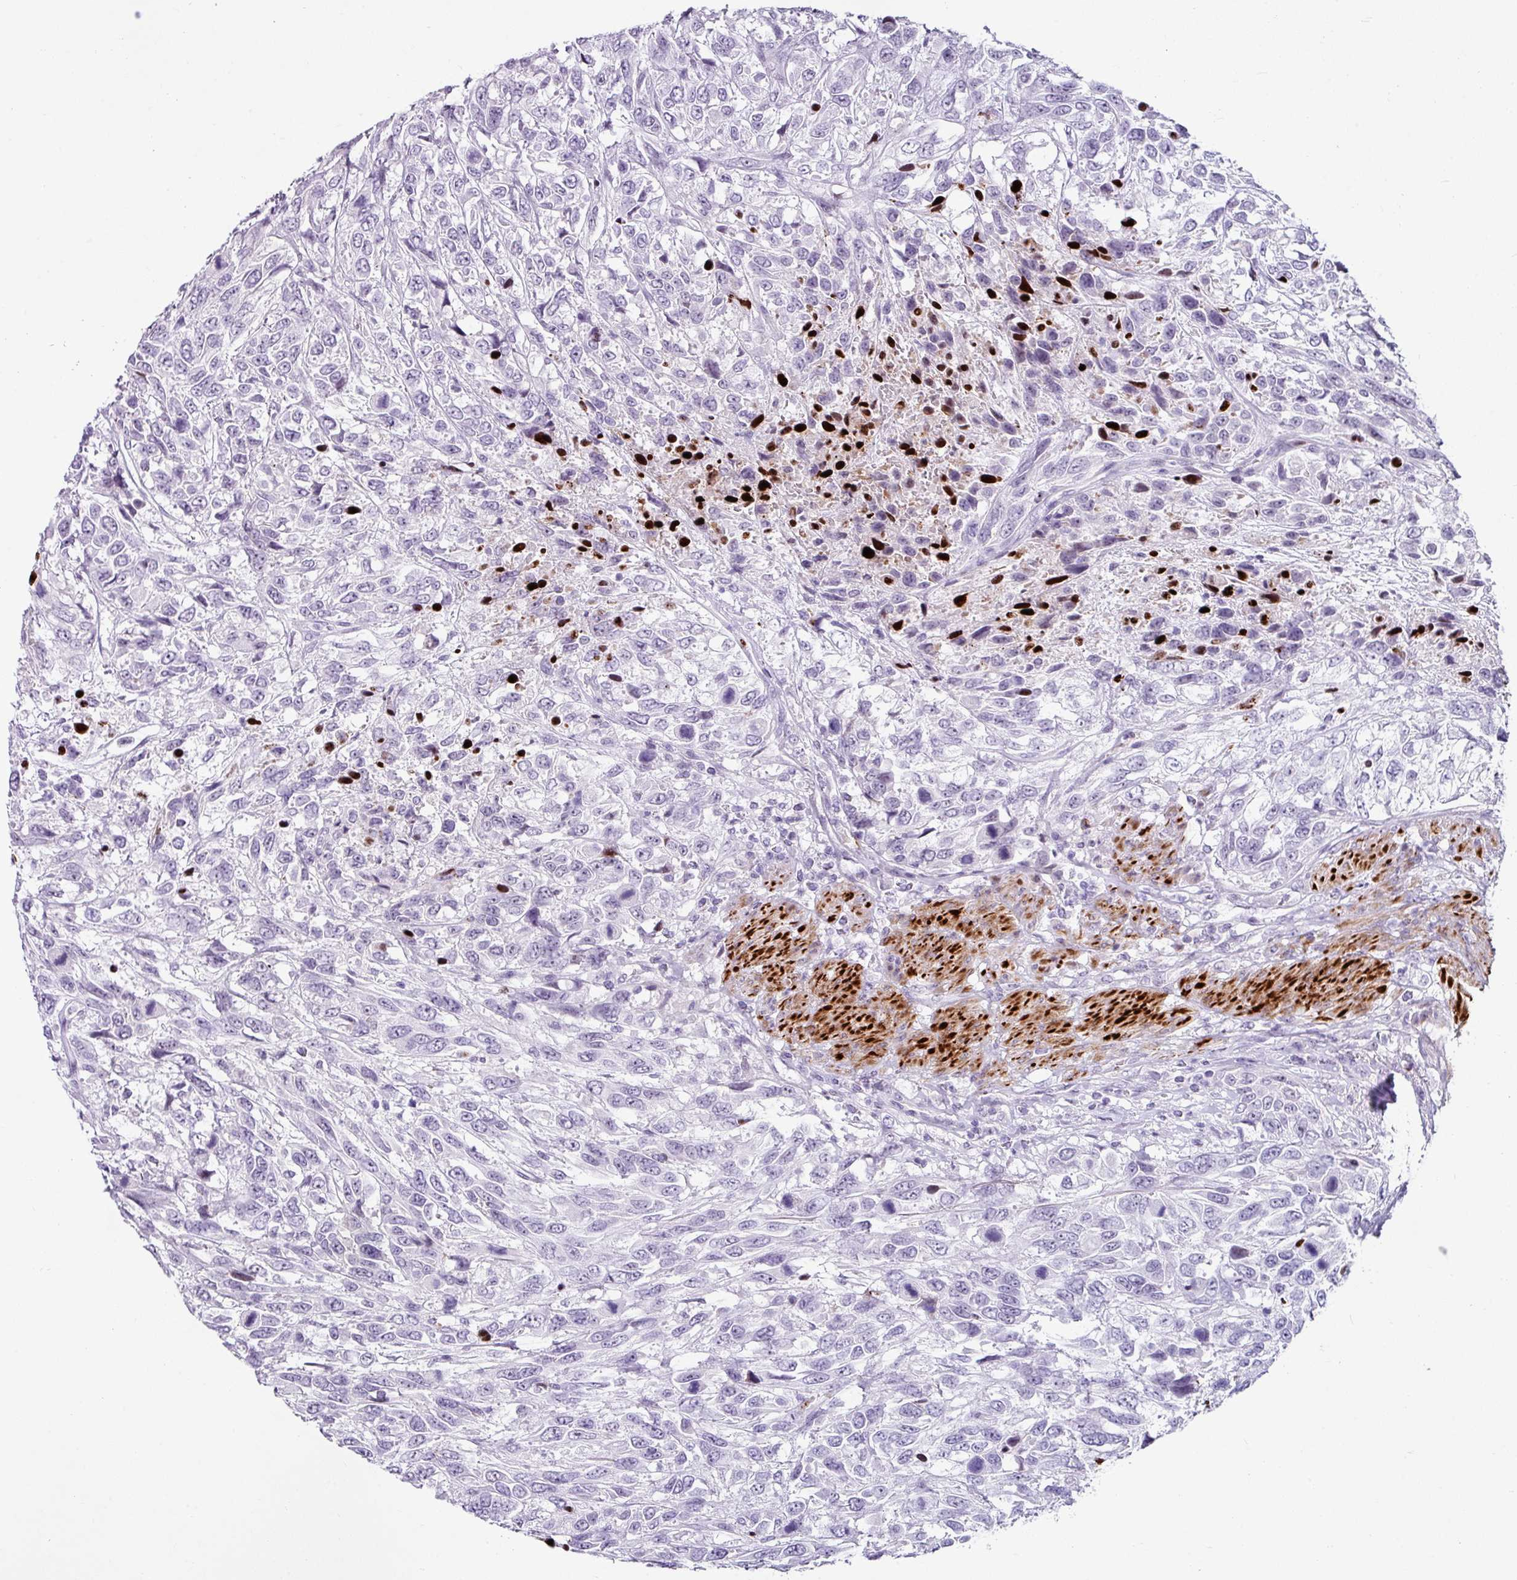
{"staining": {"intensity": "negative", "quantity": "none", "location": "none"}, "tissue": "urothelial cancer", "cell_type": "Tumor cells", "image_type": "cancer", "snomed": [{"axis": "morphology", "description": "Urothelial carcinoma, High grade"}, {"axis": "topography", "description": "Urinary bladder"}], "caption": "High power microscopy photomicrograph of an immunohistochemistry (IHC) histopathology image of urothelial cancer, revealing no significant positivity in tumor cells.", "gene": "TRA2A", "patient": {"sex": "female", "age": 70}}